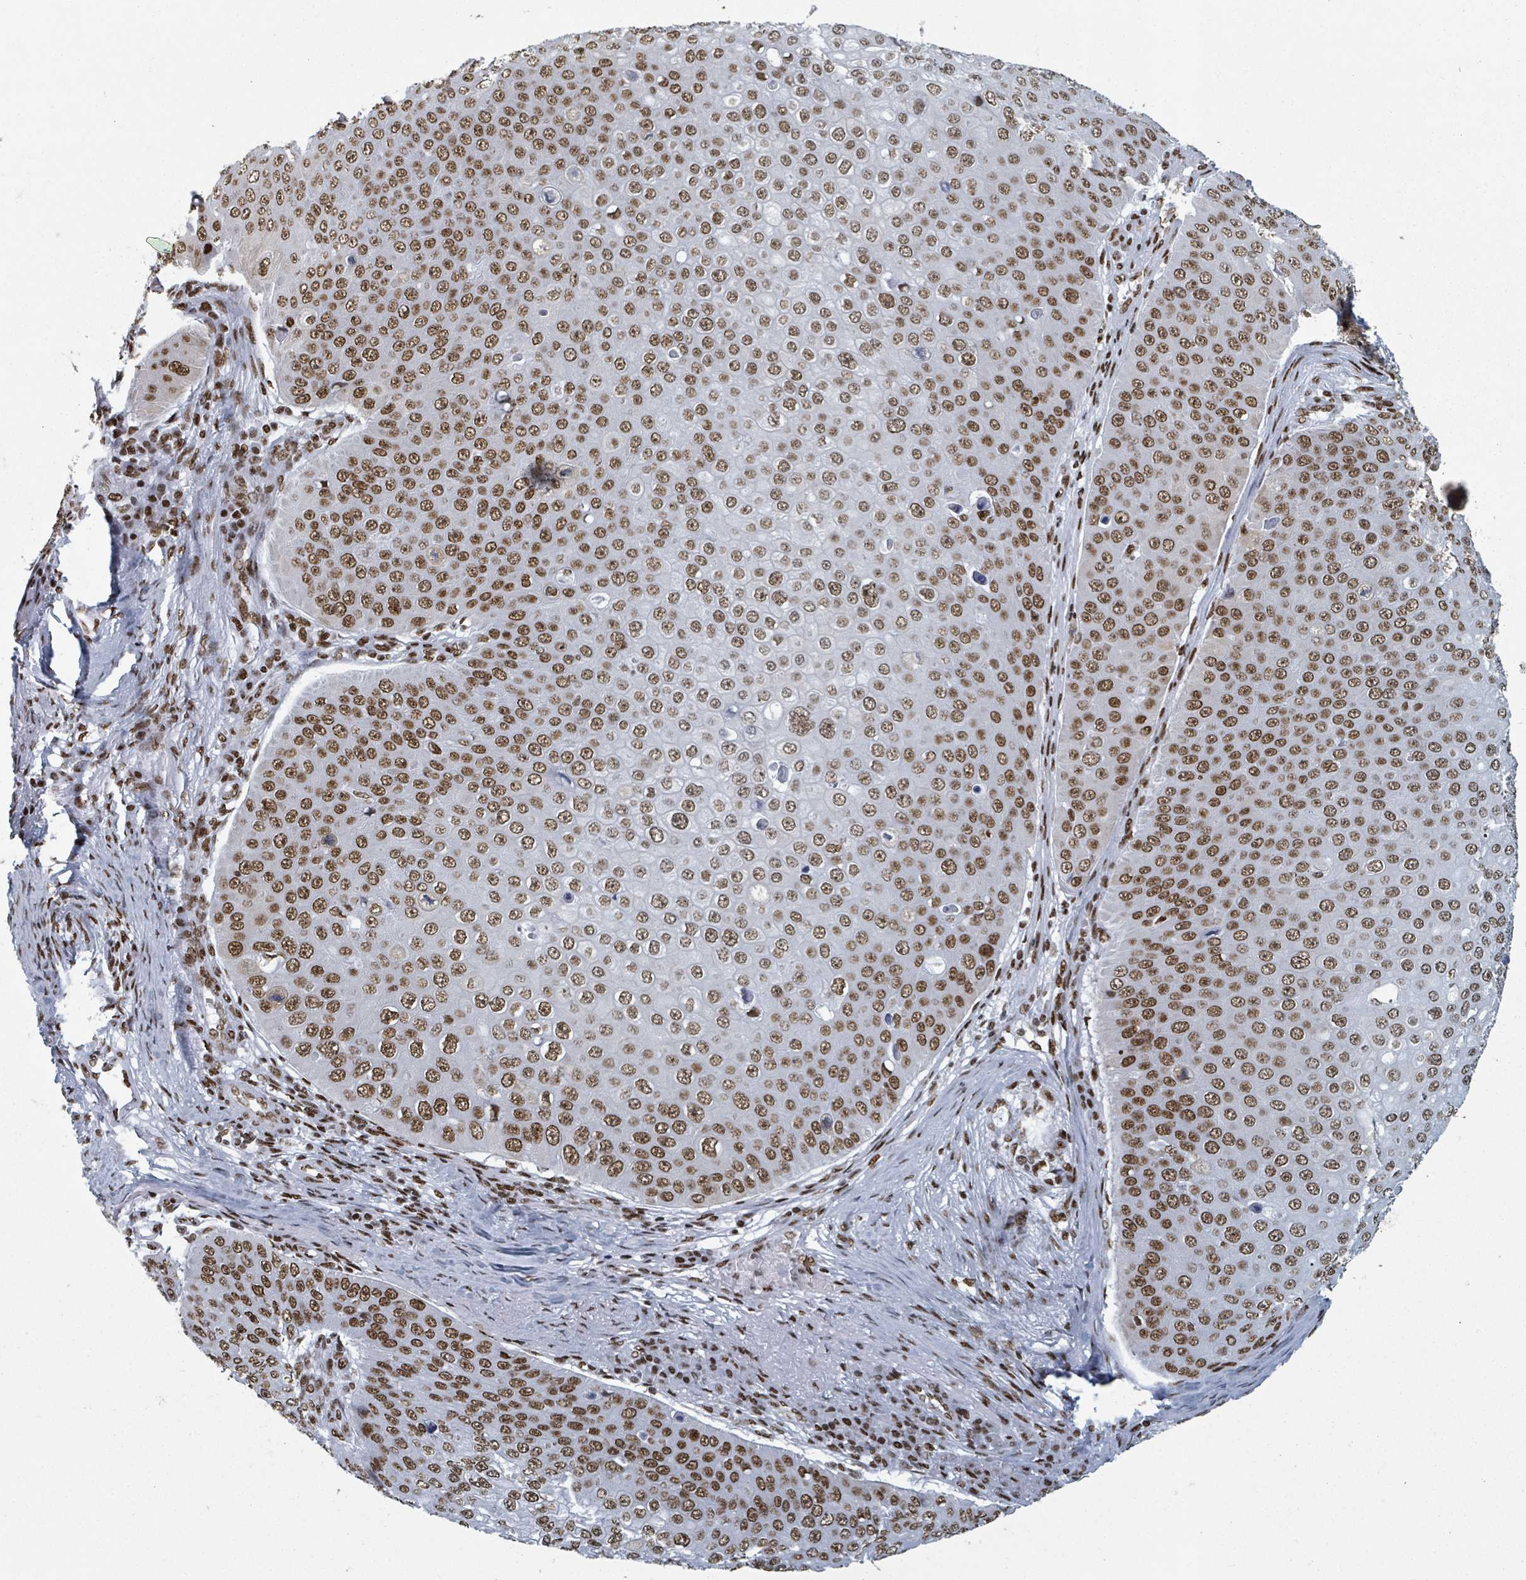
{"staining": {"intensity": "moderate", "quantity": ">75%", "location": "nuclear"}, "tissue": "skin cancer", "cell_type": "Tumor cells", "image_type": "cancer", "snomed": [{"axis": "morphology", "description": "Squamous cell carcinoma, NOS"}, {"axis": "topography", "description": "Skin"}], "caption": "IHC of human skin cancer demonstrates medium levels of moderate nuclear staining in approximately >75% of tumor cells.", "gene": "DHX16", "patient": {"sex": "male", "age": 71}}